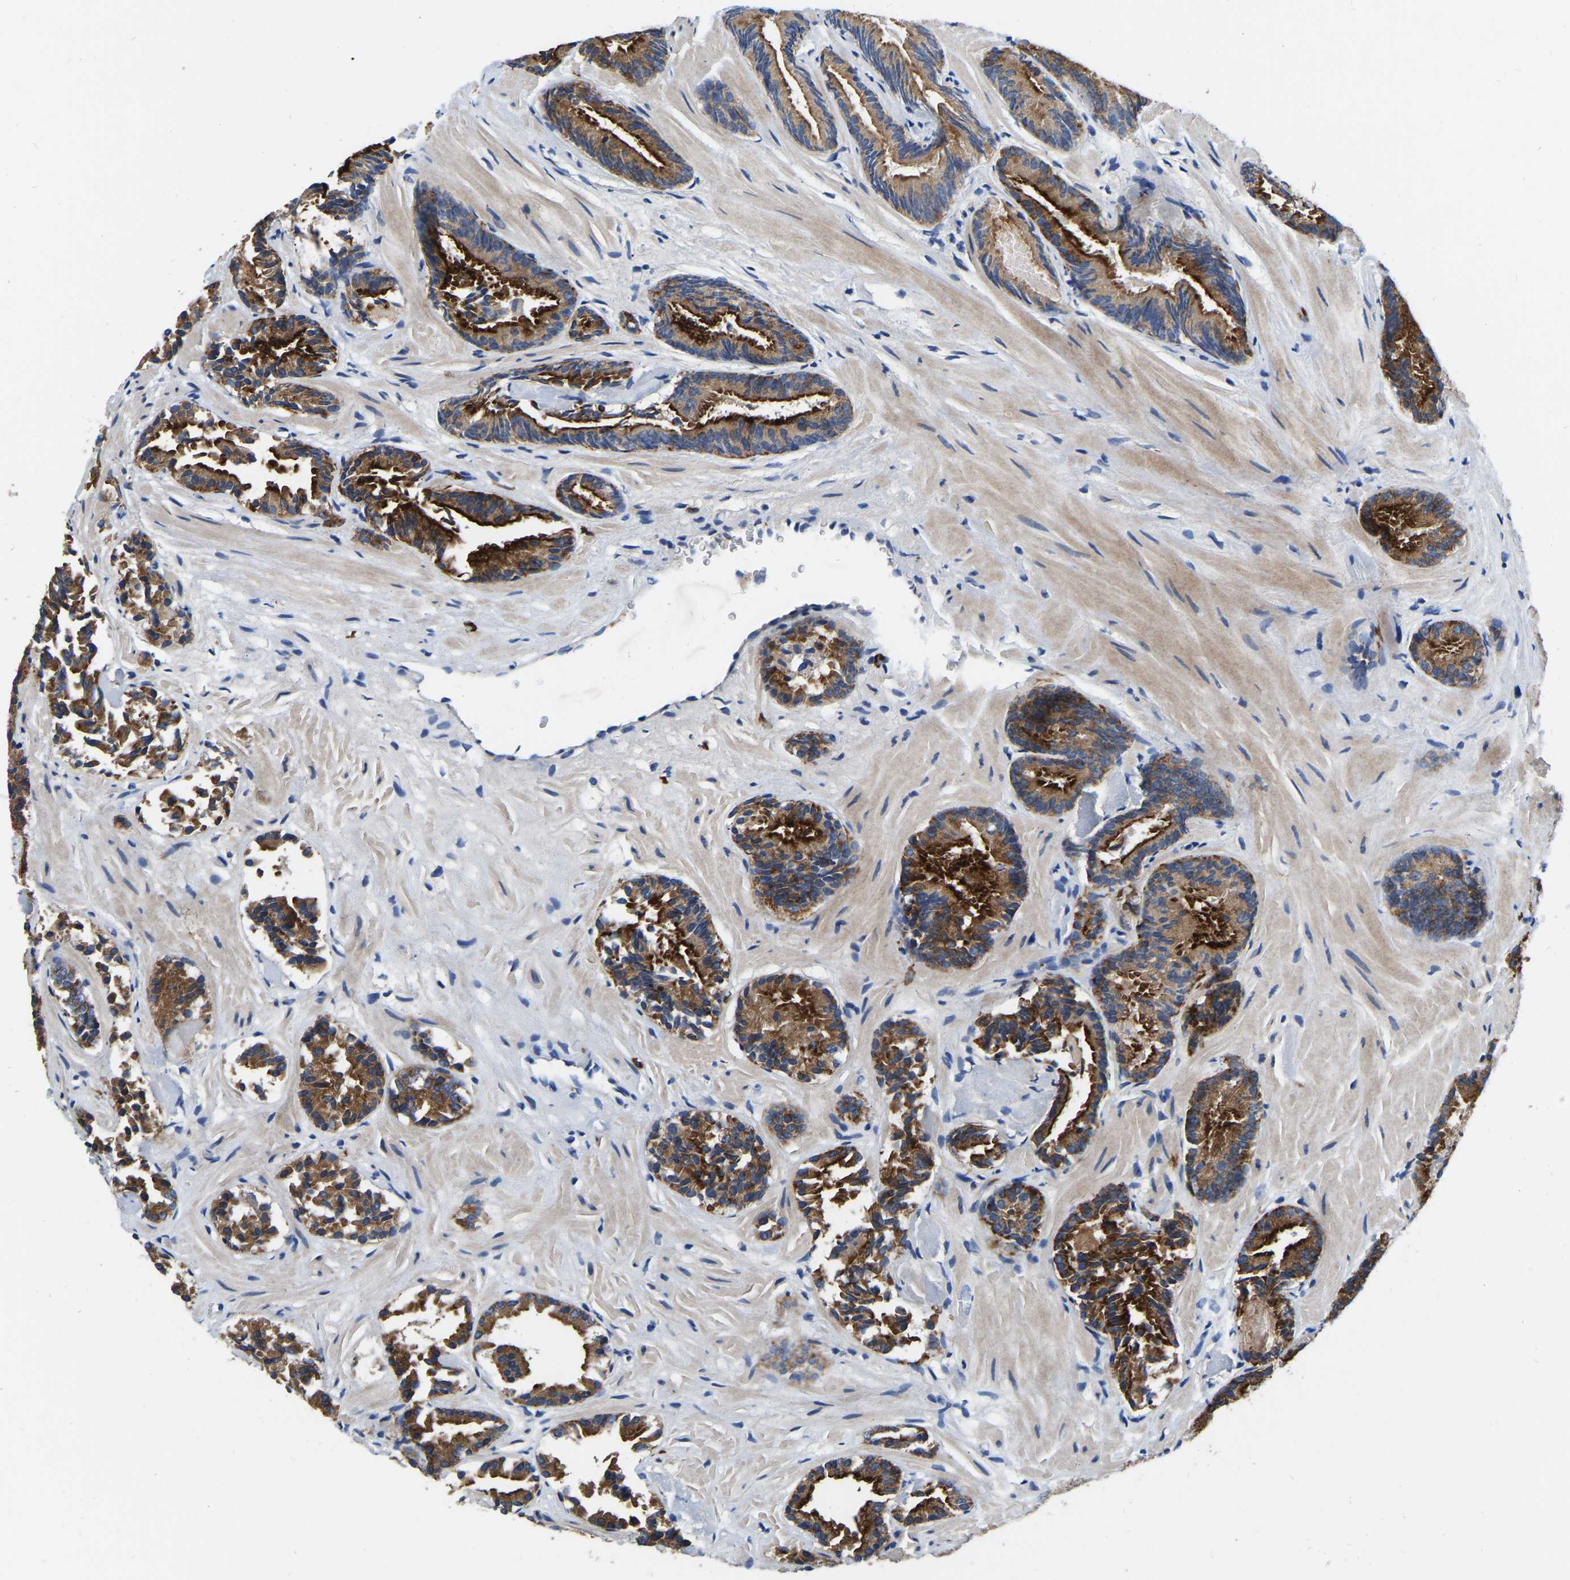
{"staining": {"intensity": "strong", "quantity": ">75%", "location": "cytoplasmic/membranous"}, "tissue": "prostate cancer", "cell_type": "Tumor cells", "image_type": "cancer", "snomed": [{"axis": "morphology", "description": "Adenocarcinoma, Low grade"}, {"axis": "topography", "description": "Prostate"}], "caption": "Human prostate cancer (adenocarcinoma (low-grade)) stained with a brown dye reveals strong cytoplasmic/membranous positive expression in about >75% of tumor cells.", "gene": "RAB27B", "patient": {"sex": "male", "age": 51}}